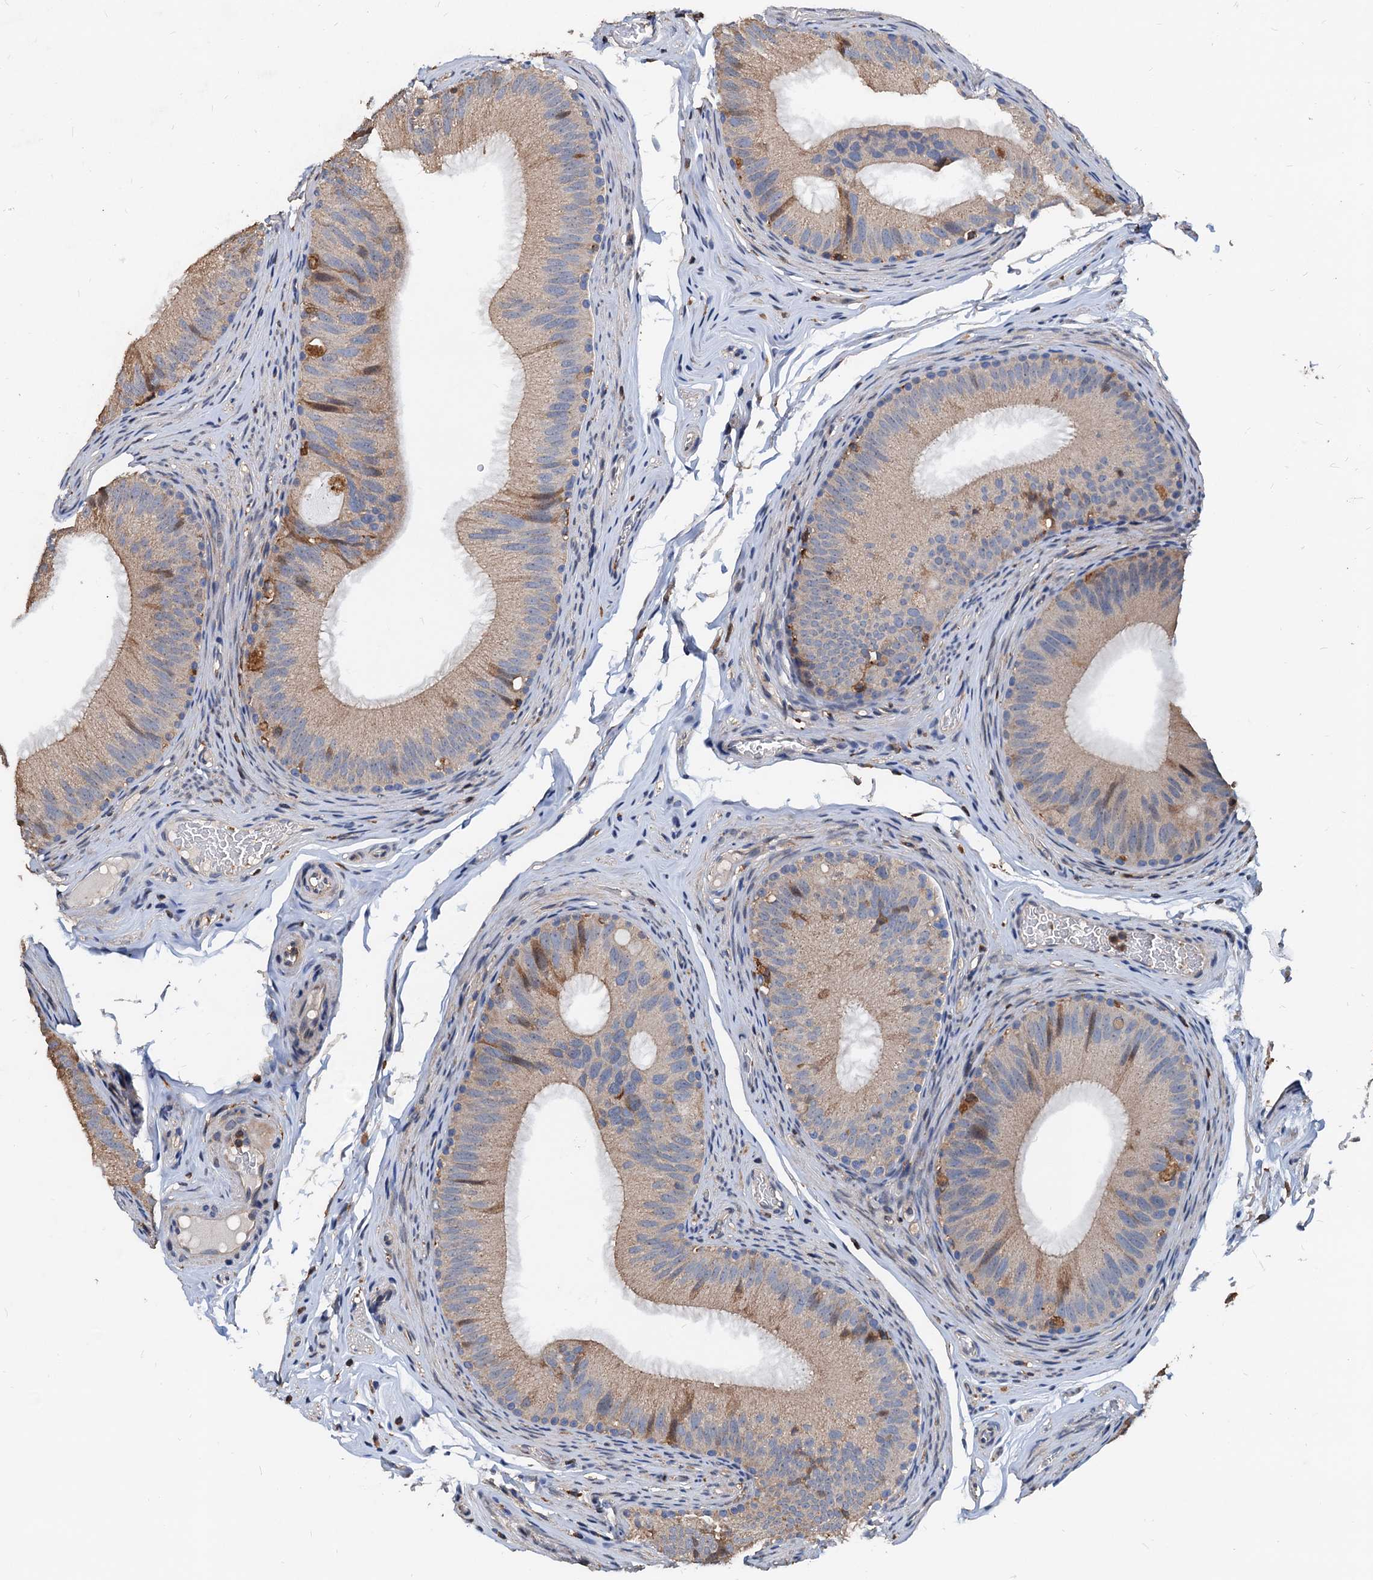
{"staining": {"intensity": "moderate", "quantity": "<25%", "location": "cytoplasmic/membranous"}, "tissue": "epididymis", "cell_type": "Glandular cells", "image_type": "normal", "snomed": [{"axis": "morphology", "description": "Normal tissue, NOS"}, {"axis": "topography", "description": "Epididymis"}], "caption": "High-power microscopy captured an immunohistochemistry photomicrograph of benign epididymis, revealing moderate cytoplasmic/membranous positivity in about <25% of glandular cells. (Brightfield microscopy of DAB IHC at high magnification).", "gene": "LCP2", "patient": {"sex": "male", "age": 34}}